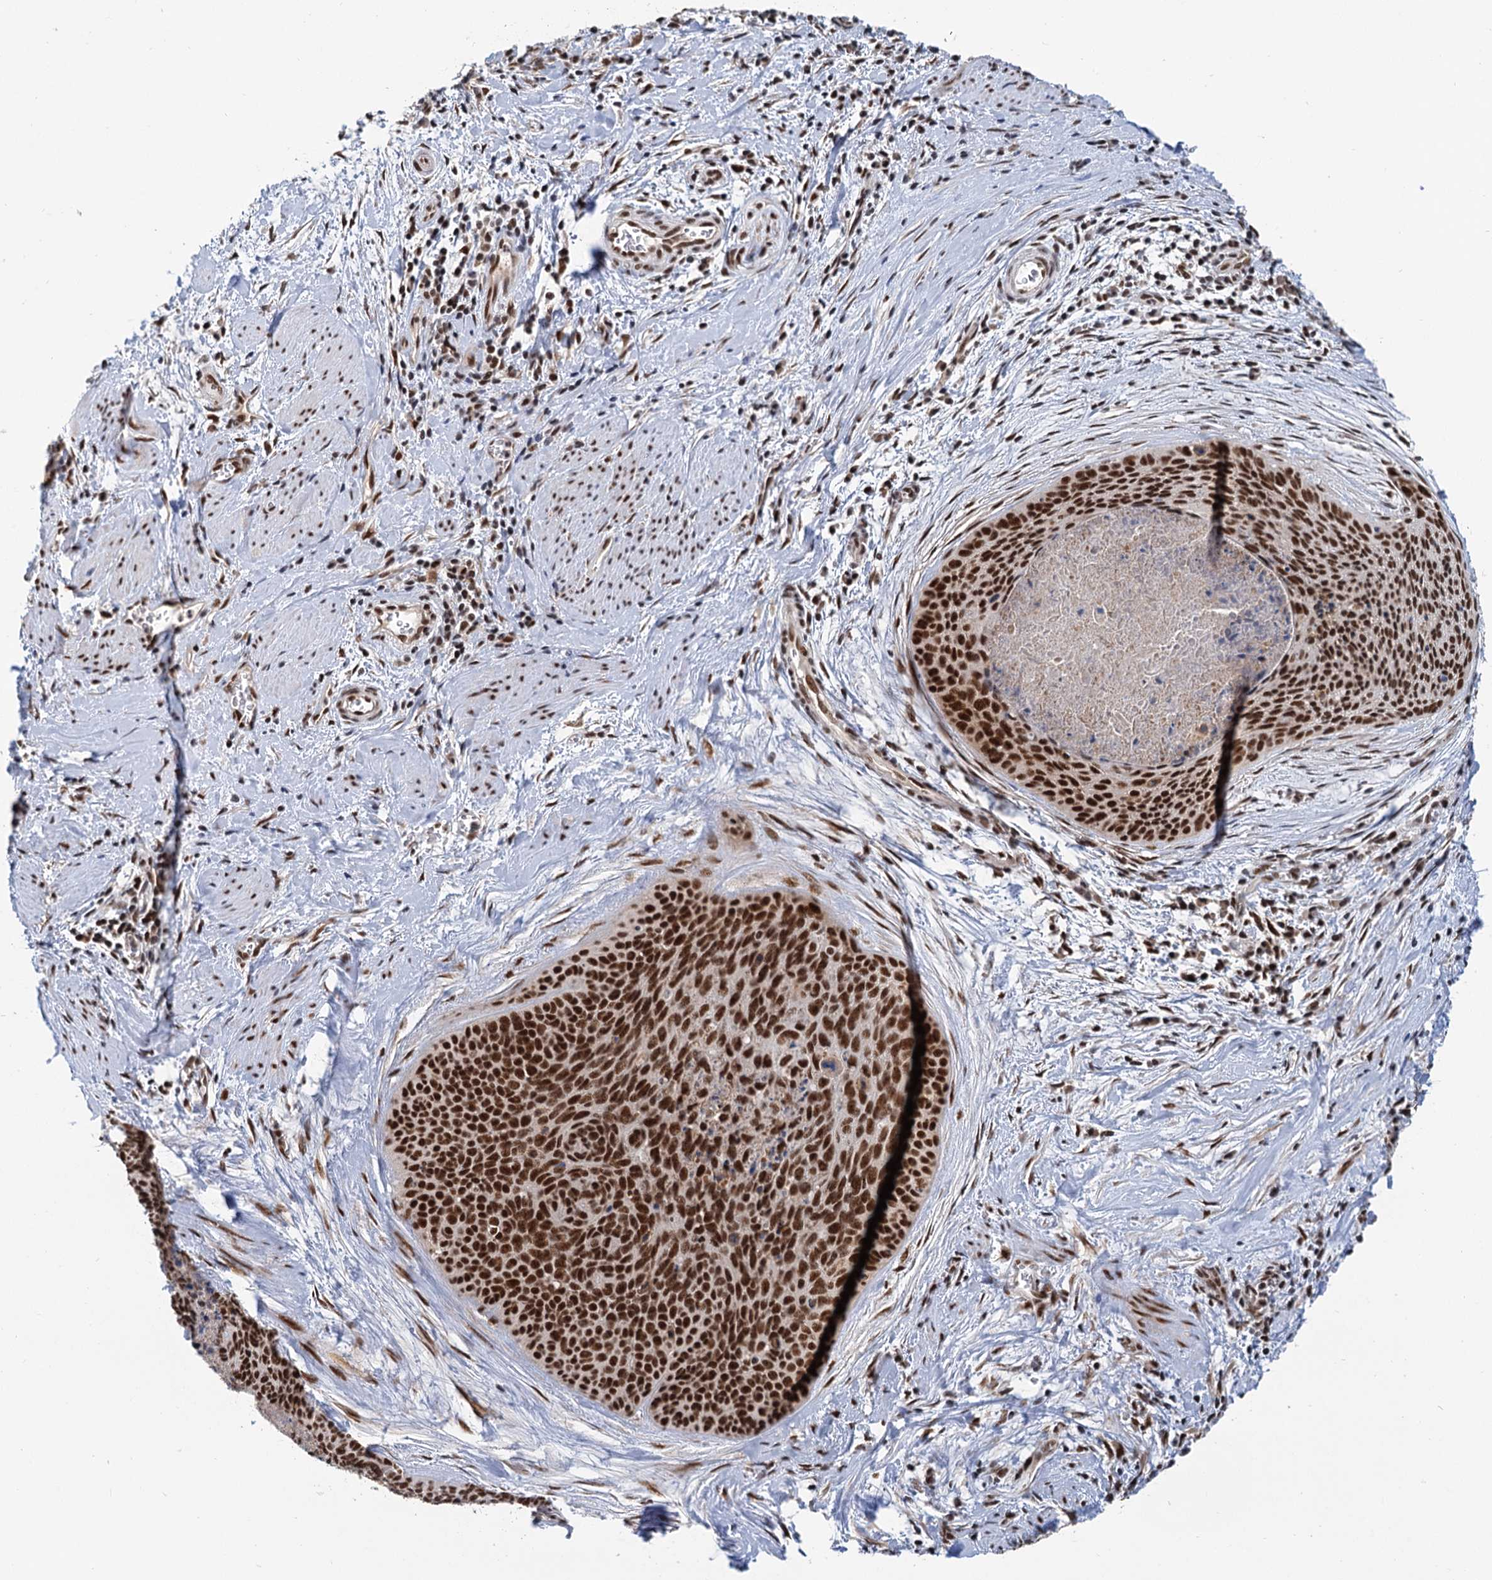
{"staining": {"intensity": "strong", "quantity": ">75%", "location": "nuclear"}, "tissue": "cervical cancer", "cell_type": "Tumor cells", "image_type": "cancer", "snomed": [{"axis": "morphology", "description": "Squamous cell carcinoma, NOS"}, {"axis": "topography", "description": "Cervix"}], "caption": "This photomicrograph reveals immunohistochemistry (IHC) staining of squamous cell carcinoma (cervical), with high strong nuclear expression in about >75% of tumor cells.", "gene": "WBP4", "patient": {"sex": "female", "age": 55}}